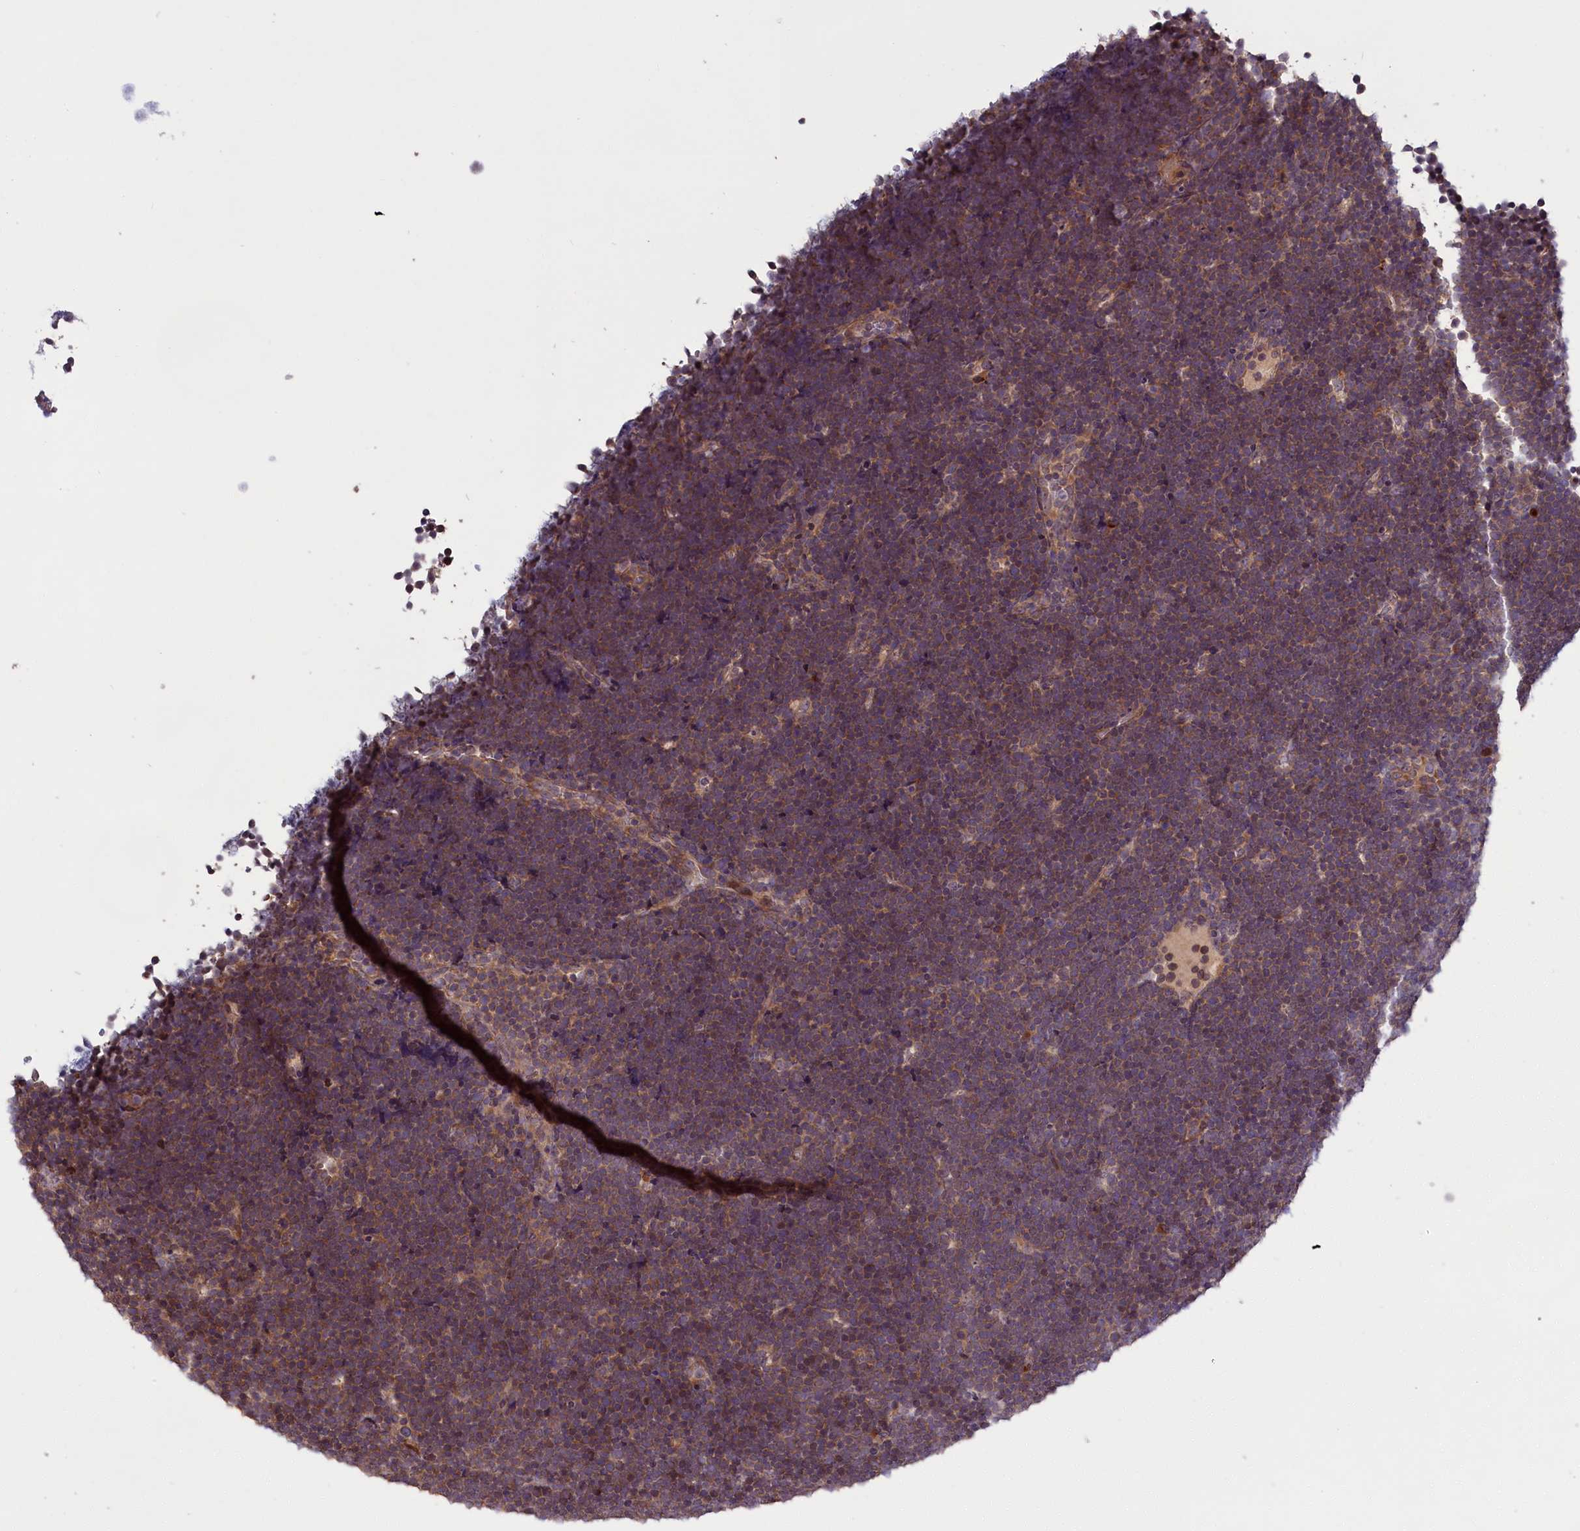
{"staining": {"intensity": "weak", "quantity": "25%-75%", "location": "cytoplasmic/membranous"}, "tissue": "lymphoma", "cell_type": "Tumor cells", "image_type": "cancer", "snomed": [{"axis": "morphology", "description": "Malignant lymphoma, non-Hodgkin's type, High grade"}, {"axis": "topography", "description": "Lymph node"}], "caption": "Malignant lymphoma, non-Hodgkin's type (high-grade) stained with a brown dye exhibits weak cytoplasmic/membranous positive staining in about 25%-75% of tumor cells.", "gene": "DENND1B", "patient": {"sex": "male", "age": 13}}